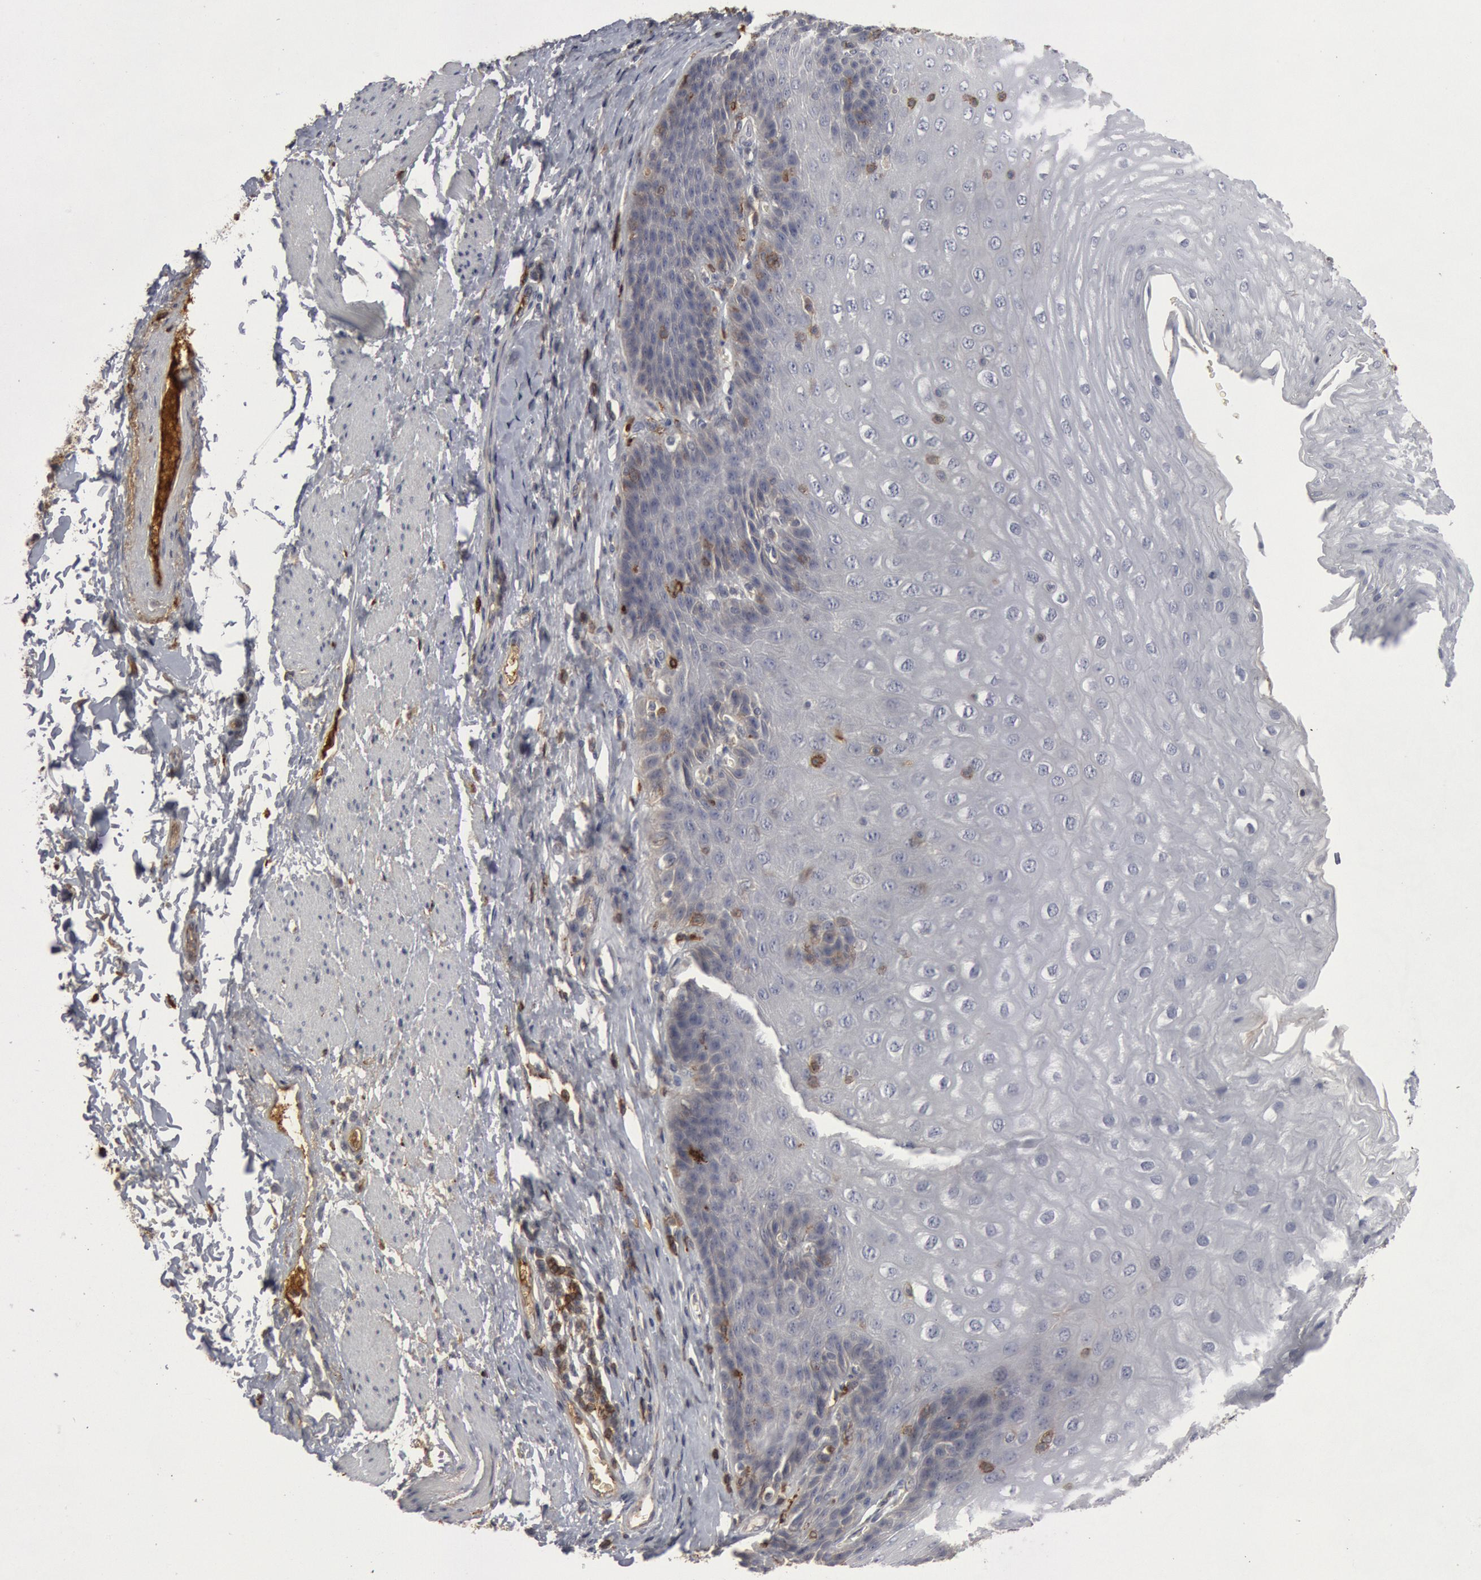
{"staining": {"intensity": "weak", "quantity": "<25%", "location": "cytoplasmic/membranous"}, "tissue": "esophagus", "cell_type": "Squamous epithelial cells", "image_type": "normal", "snomed": [{"axis": "morphology", "description": "Normal tissue, NOS"}, {"axis": "topography", "description": "Esophagus"}], "caption": "Histopathology image shows no significant protein staining in squamous epithelial cells of unremarkable esophagus.", "gene": "C1QC", "patient": {"sex": "female", "age": 61}}